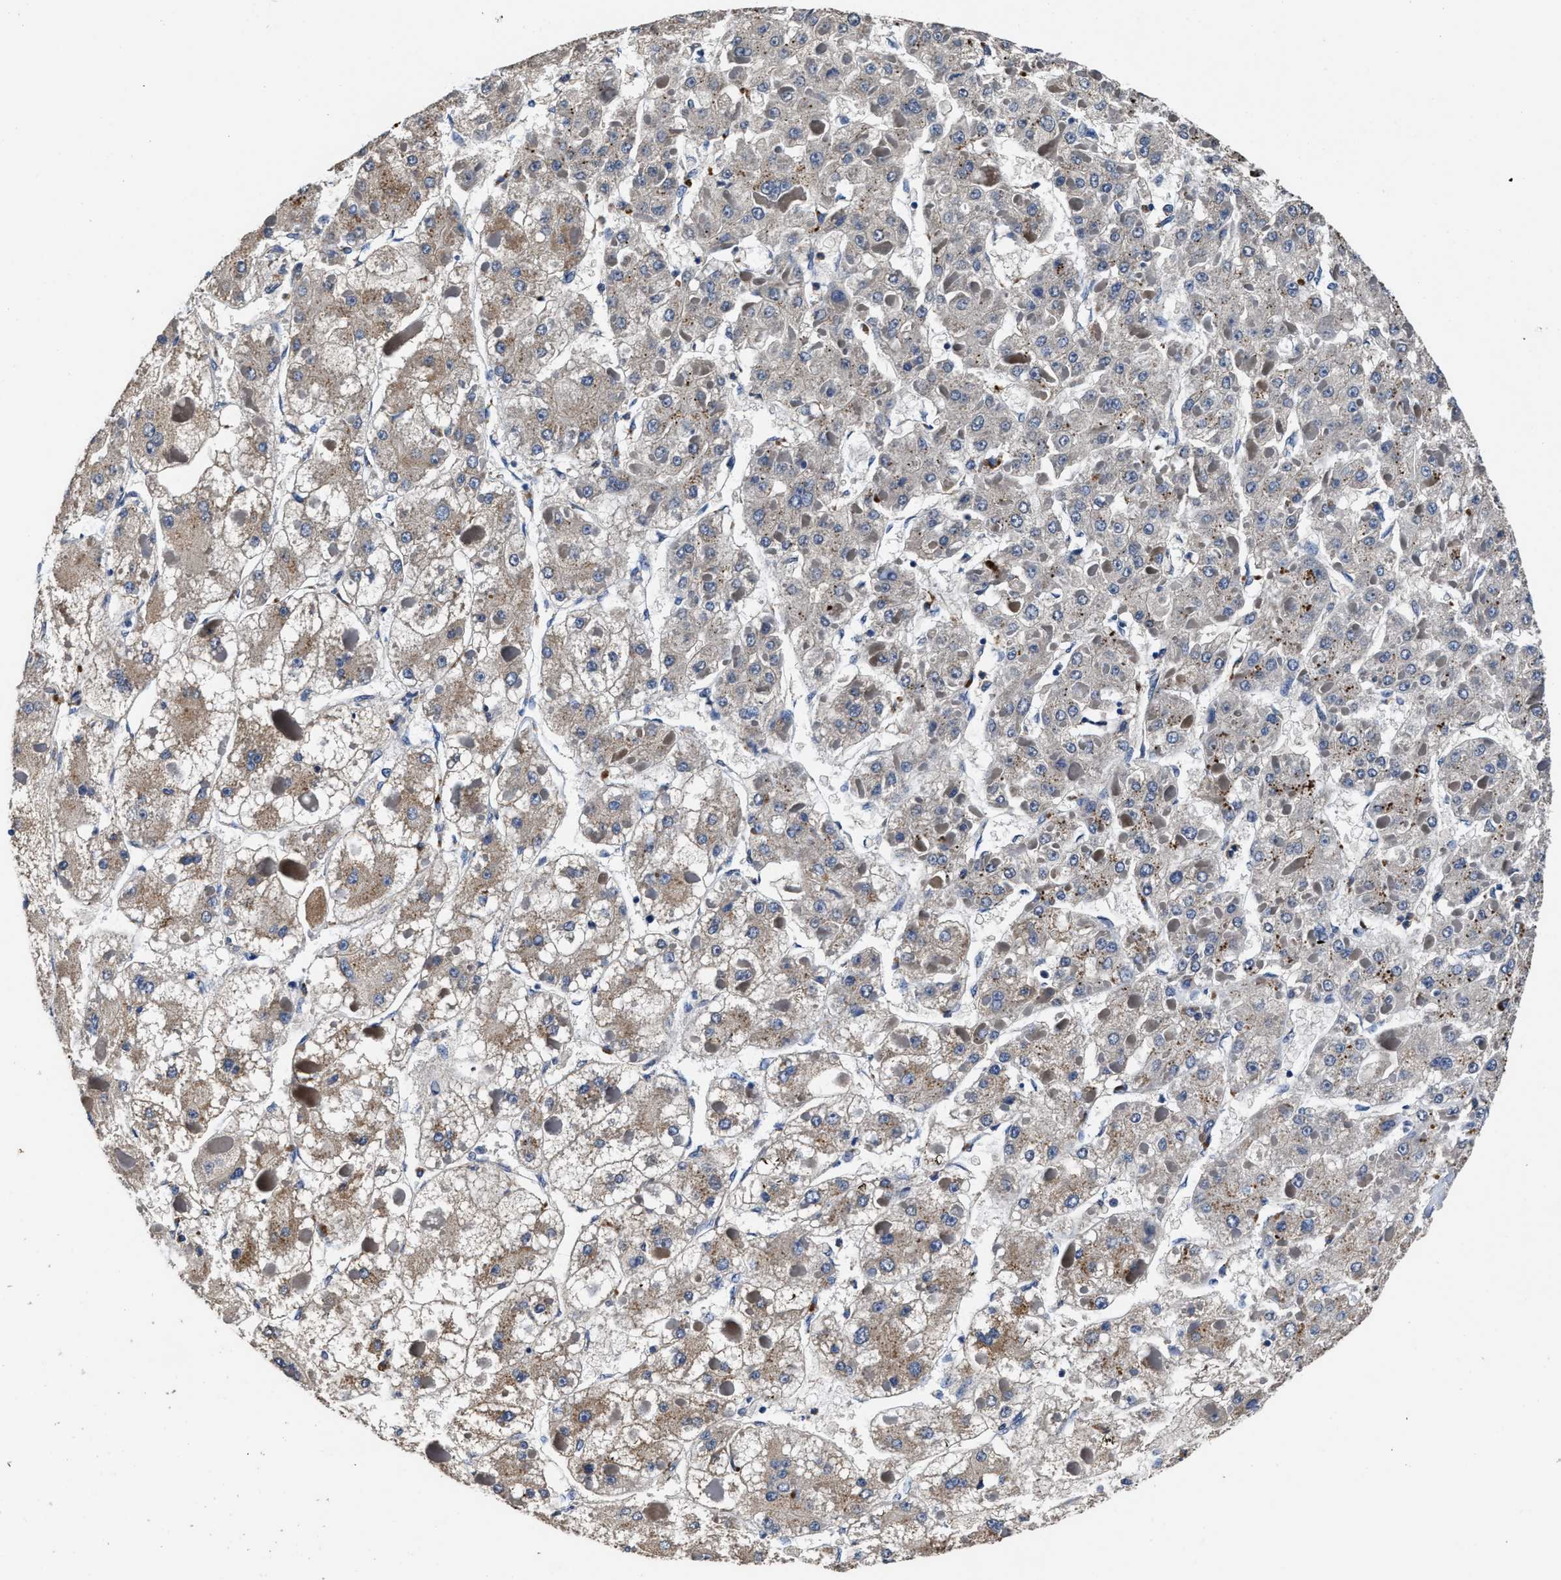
{"staining": {"intensity": "weak", "quantity": ">75%", "location": "cytoplasmic/membranous"}, "tissue": "liver cancer", "cell_type": "Tumor cells", "image_type": "cancer", "snomed": [{"axis": "morphology", "description": "Carcinoma, Hepatocellular, NOS"}, {"axis": "topography", "description": "Liver"}], "caption": "Protein staining shows weak cytoplasmic/membranous staining in about >75% of tumor cells in liver cancer.", "gene": "UBR4", "patient": {"sex": "female", "age": 73}}